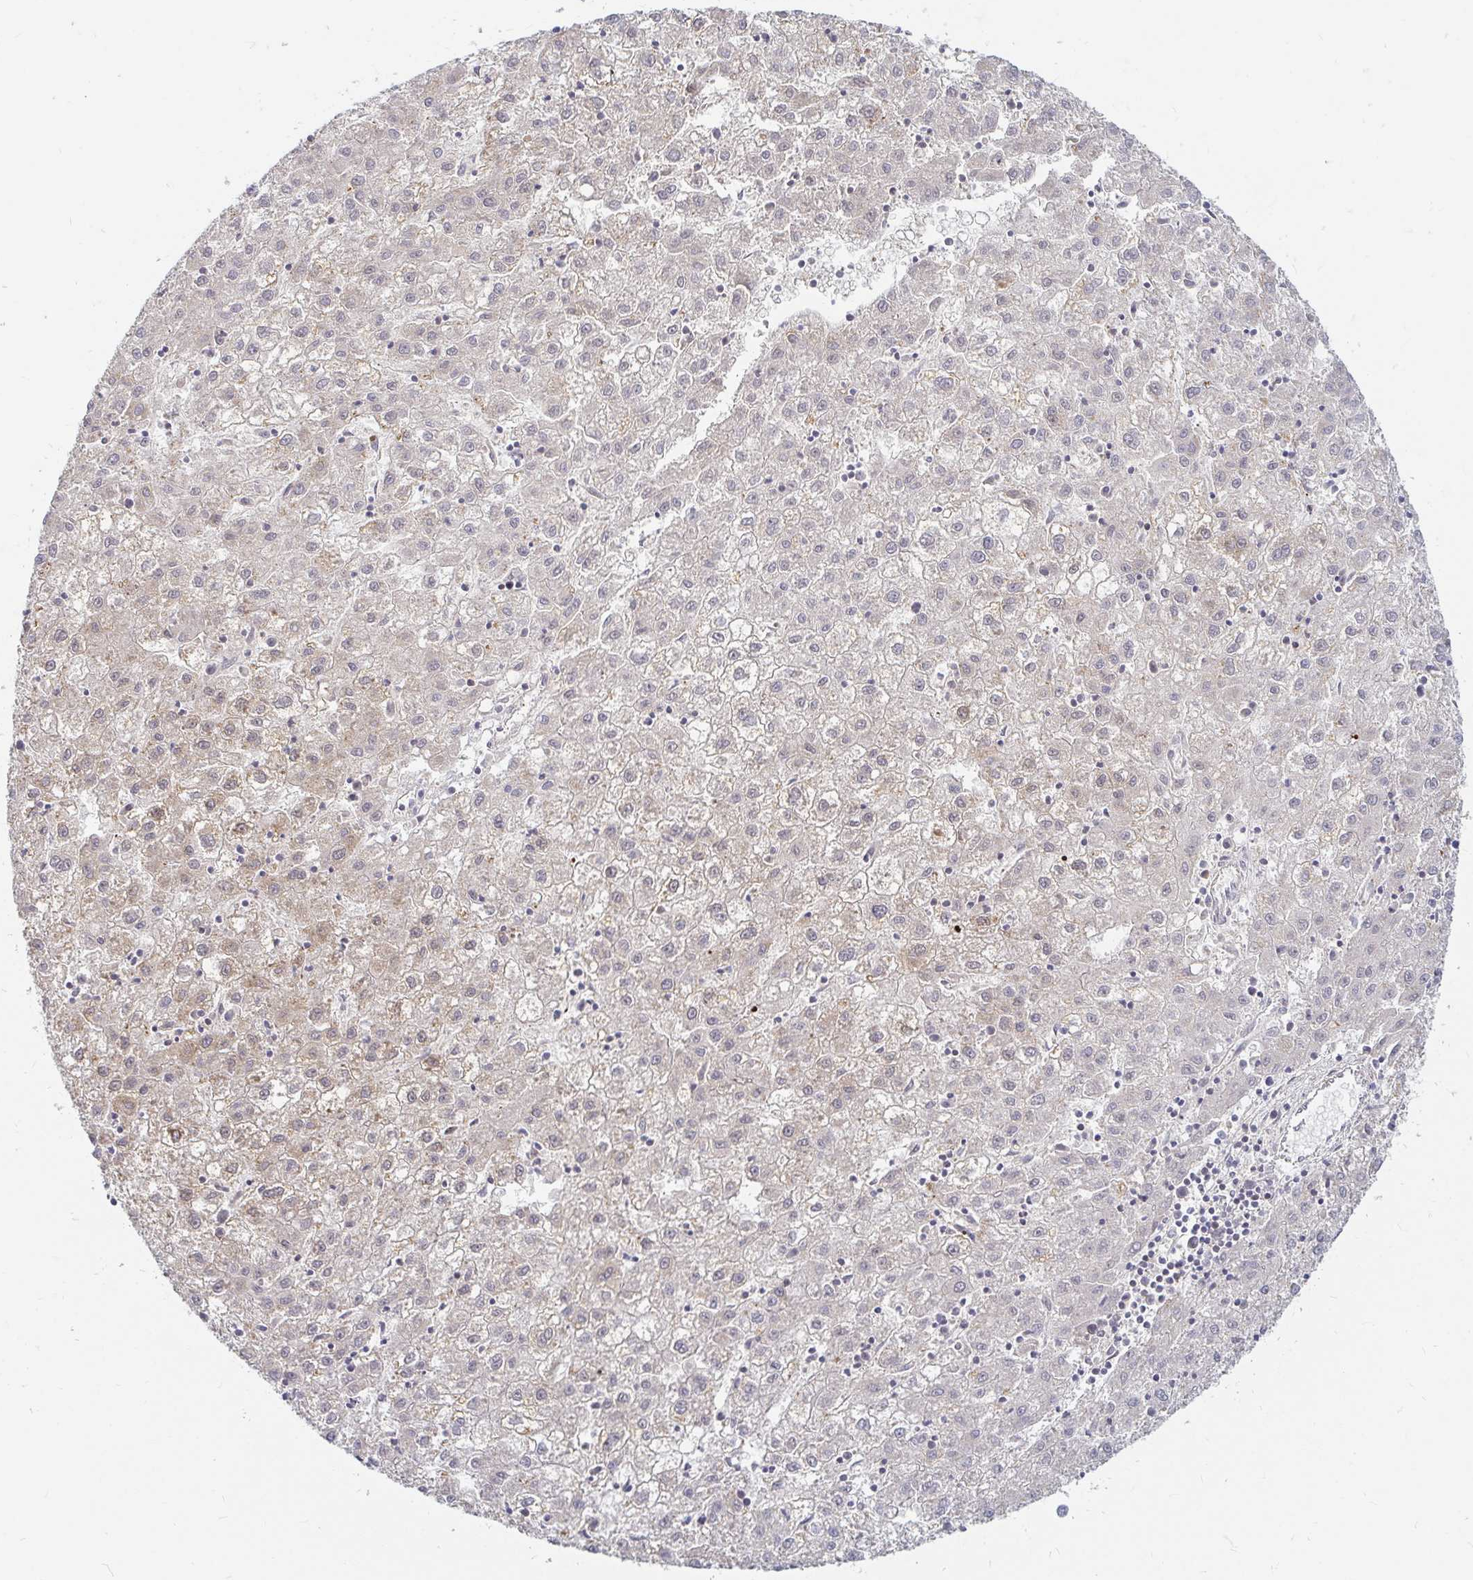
{"staining": {"intensity": "negative", "quantity": "none", "location": "none"}, "tissue": "liver cancer", "cell_type": "Tumor cells", "image_type": "cancer", "snomed": [{"axis": "morphology", "description": "Carcinoma, Hepatocellular, NOS"}, {"axis": "topography", "description": "Liver"}], "caption": "A histopathology image of human liver hepatocellular carcinoma is negative for staining in tumor cells.", "gene": "CAST", "patient": {"sex": "male", "age": 72}}